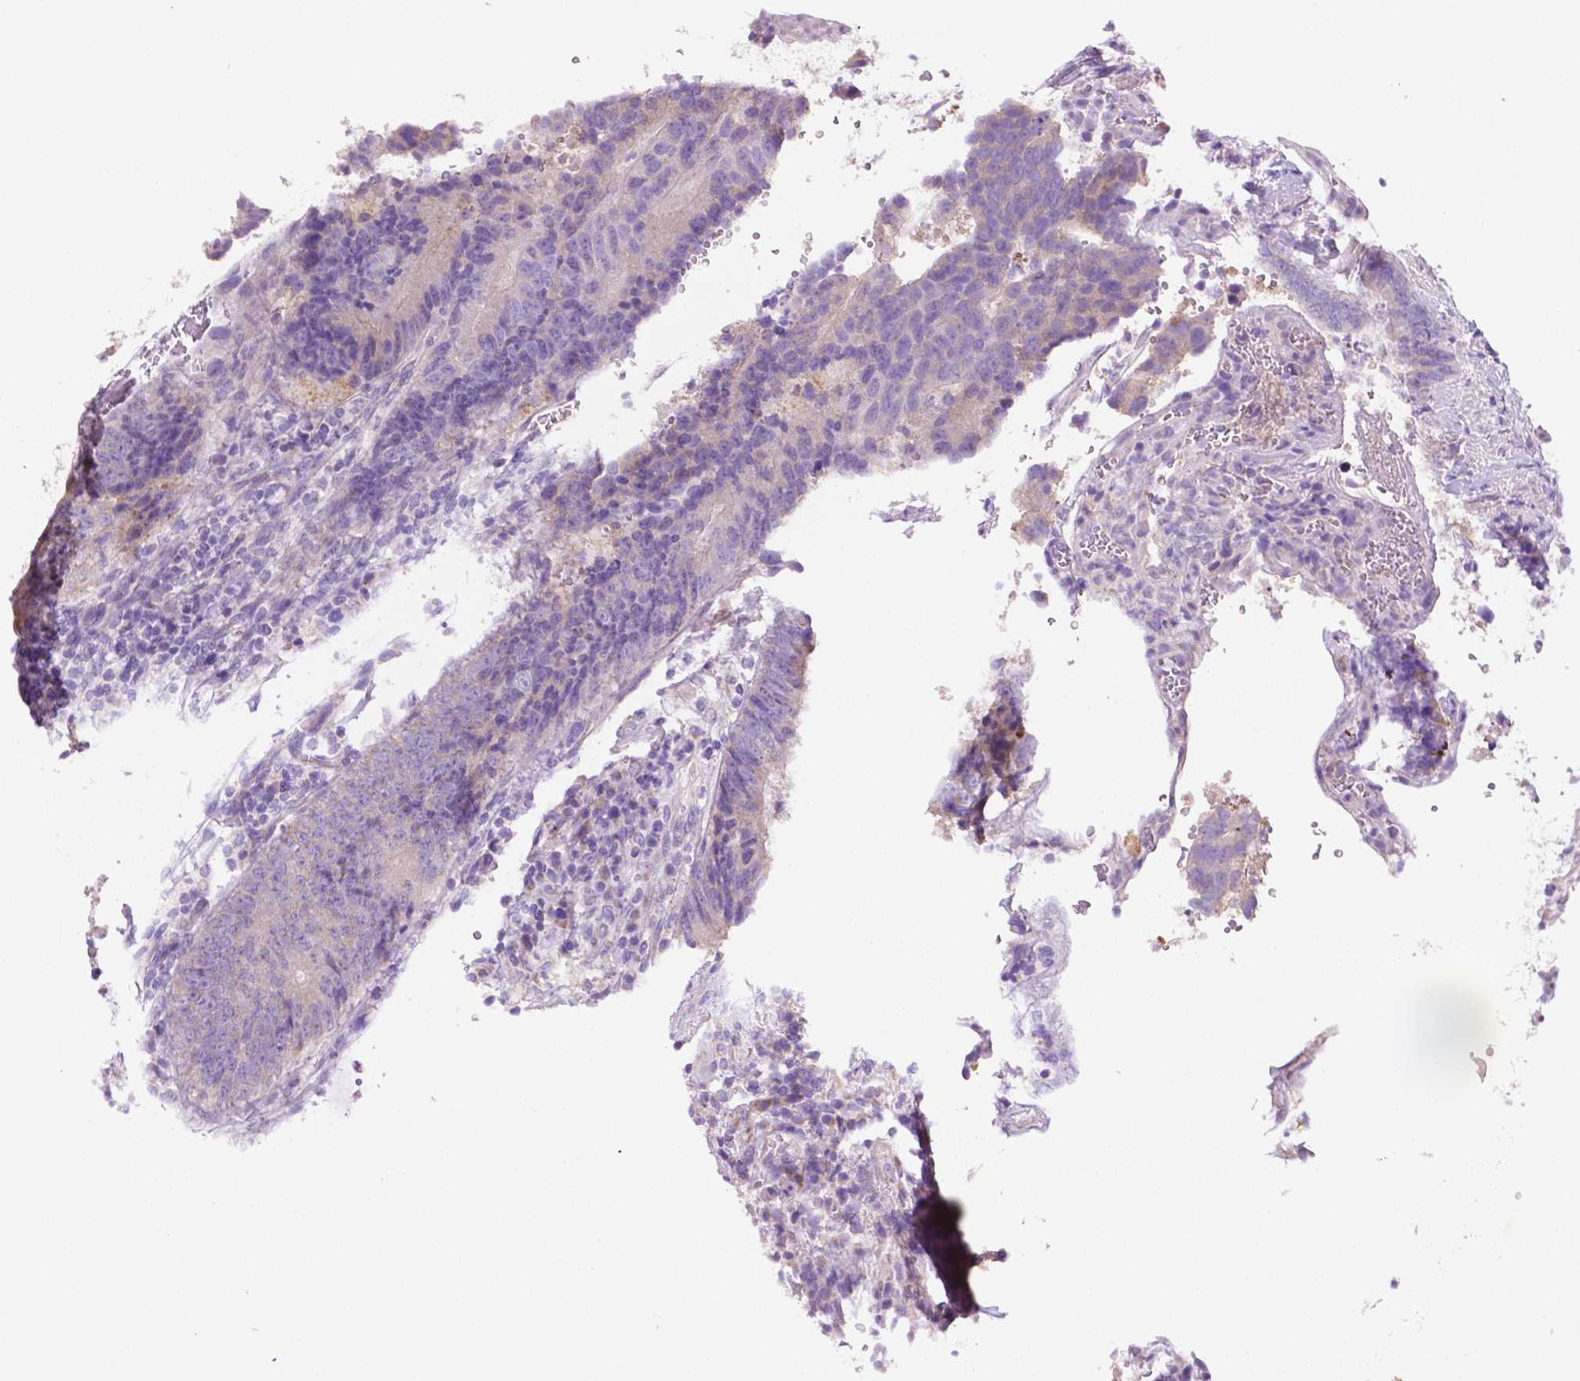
{"staining": {"intensity": "weak", "quantity": "<25%", "location": "cytoplasmic/membranous"}, "tissue": "colorectal cancer", "cell_type": "Tumor cells", "image_type": "cancer", "snomed": [{"axis": "morphology", "description": "Adenocarcinoma, NOS"}, {"axis": "topography", "description": "Colon"}], "caption": "Micrograph shows no significant protein expression in tumor cells of colorectal cancer.", "gene": "PHYHIP", "patient": {"sex": "female", "age": 48}}